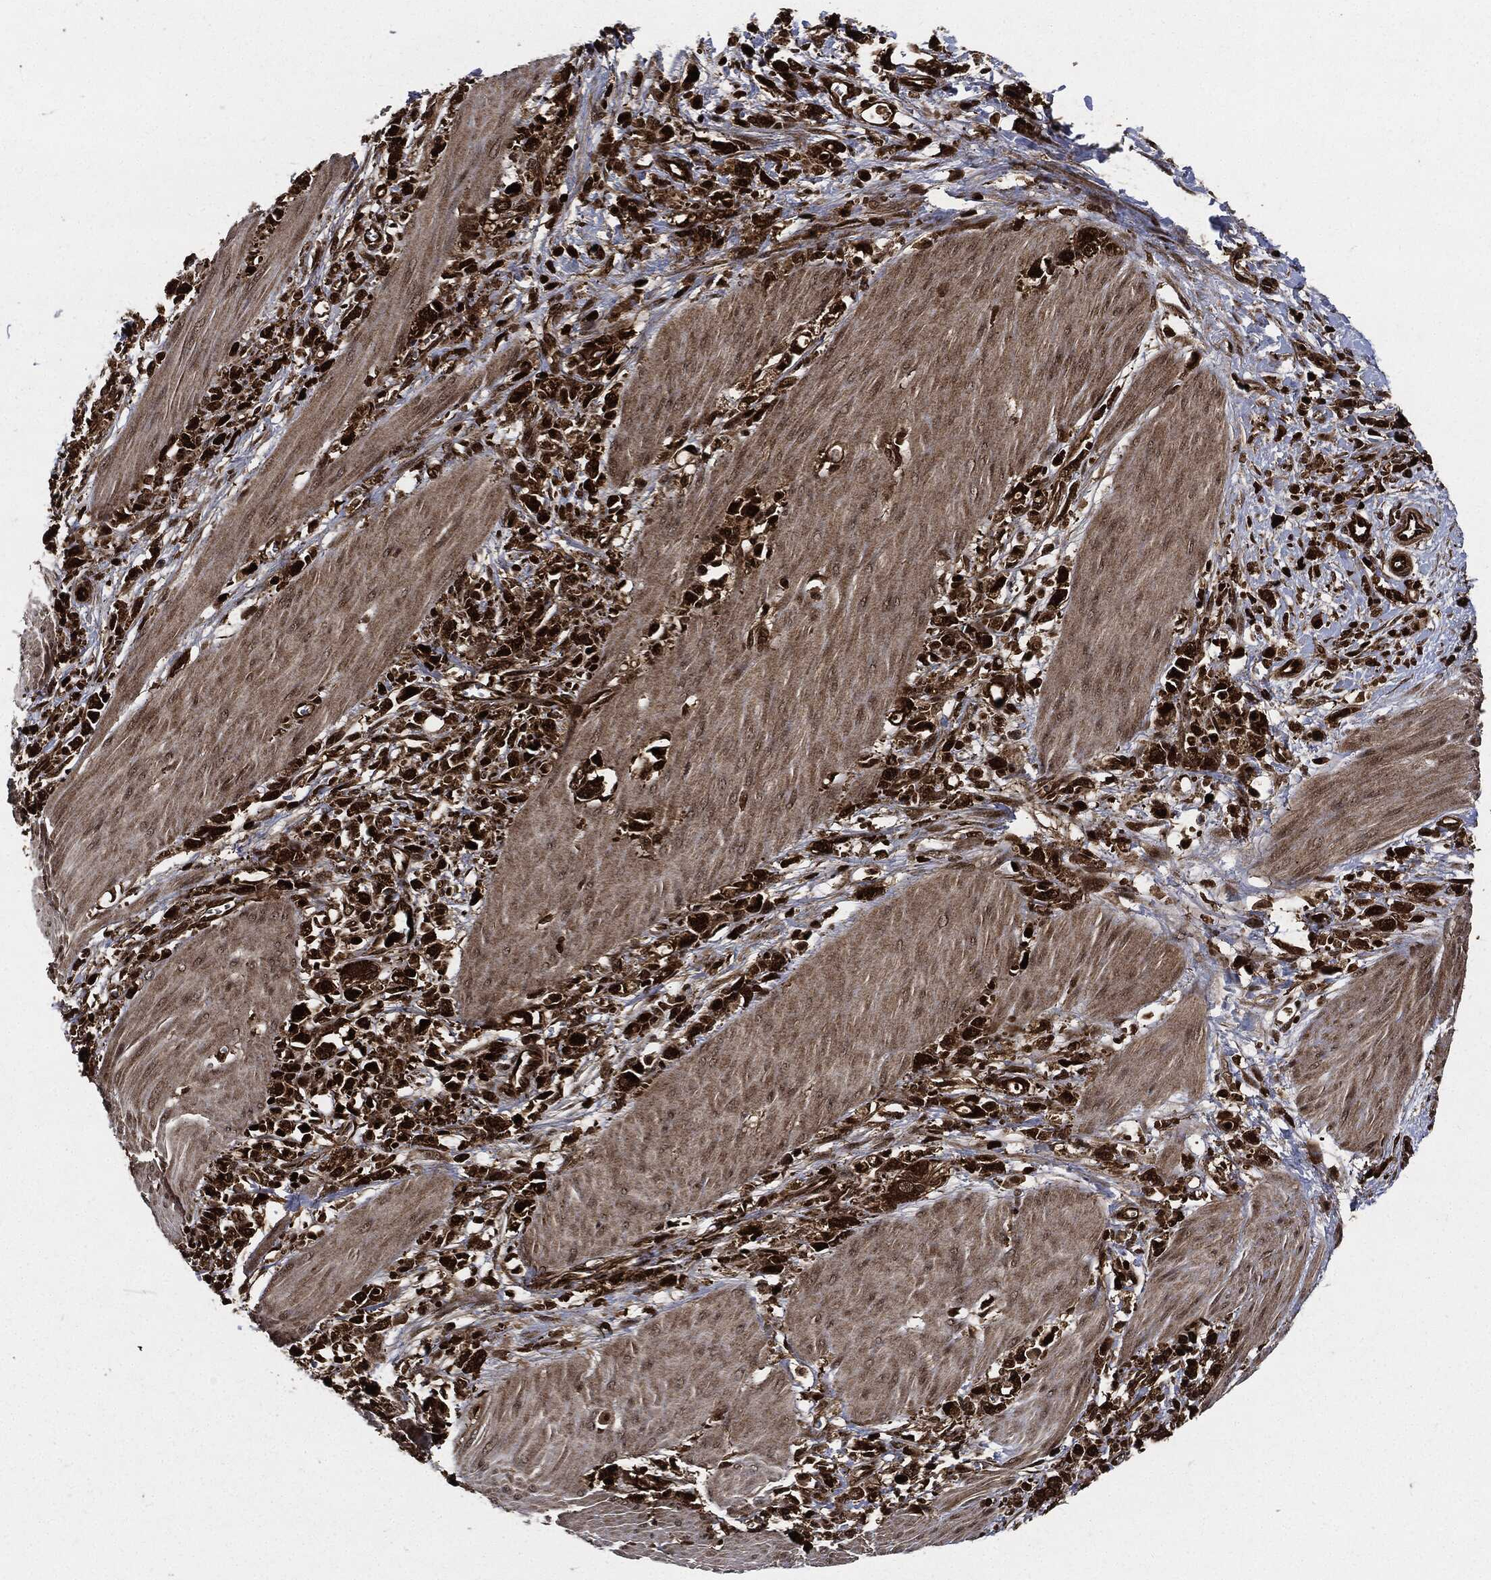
{"staining": {"intensity": "strong", "quantity": ">75%", "location": "cytoplasmic/membranous"}, "tissue": "stomach cancer", "cell_type": "Tumor cells", "image_type": "cancer", "snomed": [{"axis": "morphology", "description": "Adenocarcinoma, NOS"}, {"axis": "topography", "description": "Stomach"}], "caption": "Stomach adenocarcinoma stained for a protein (brown) reveals strong cytoplasmic/membranous positive positivity in about >75% of tumor cells.", "gene": "YWHAB", "patient": {"sex": "female", "age": 59}}